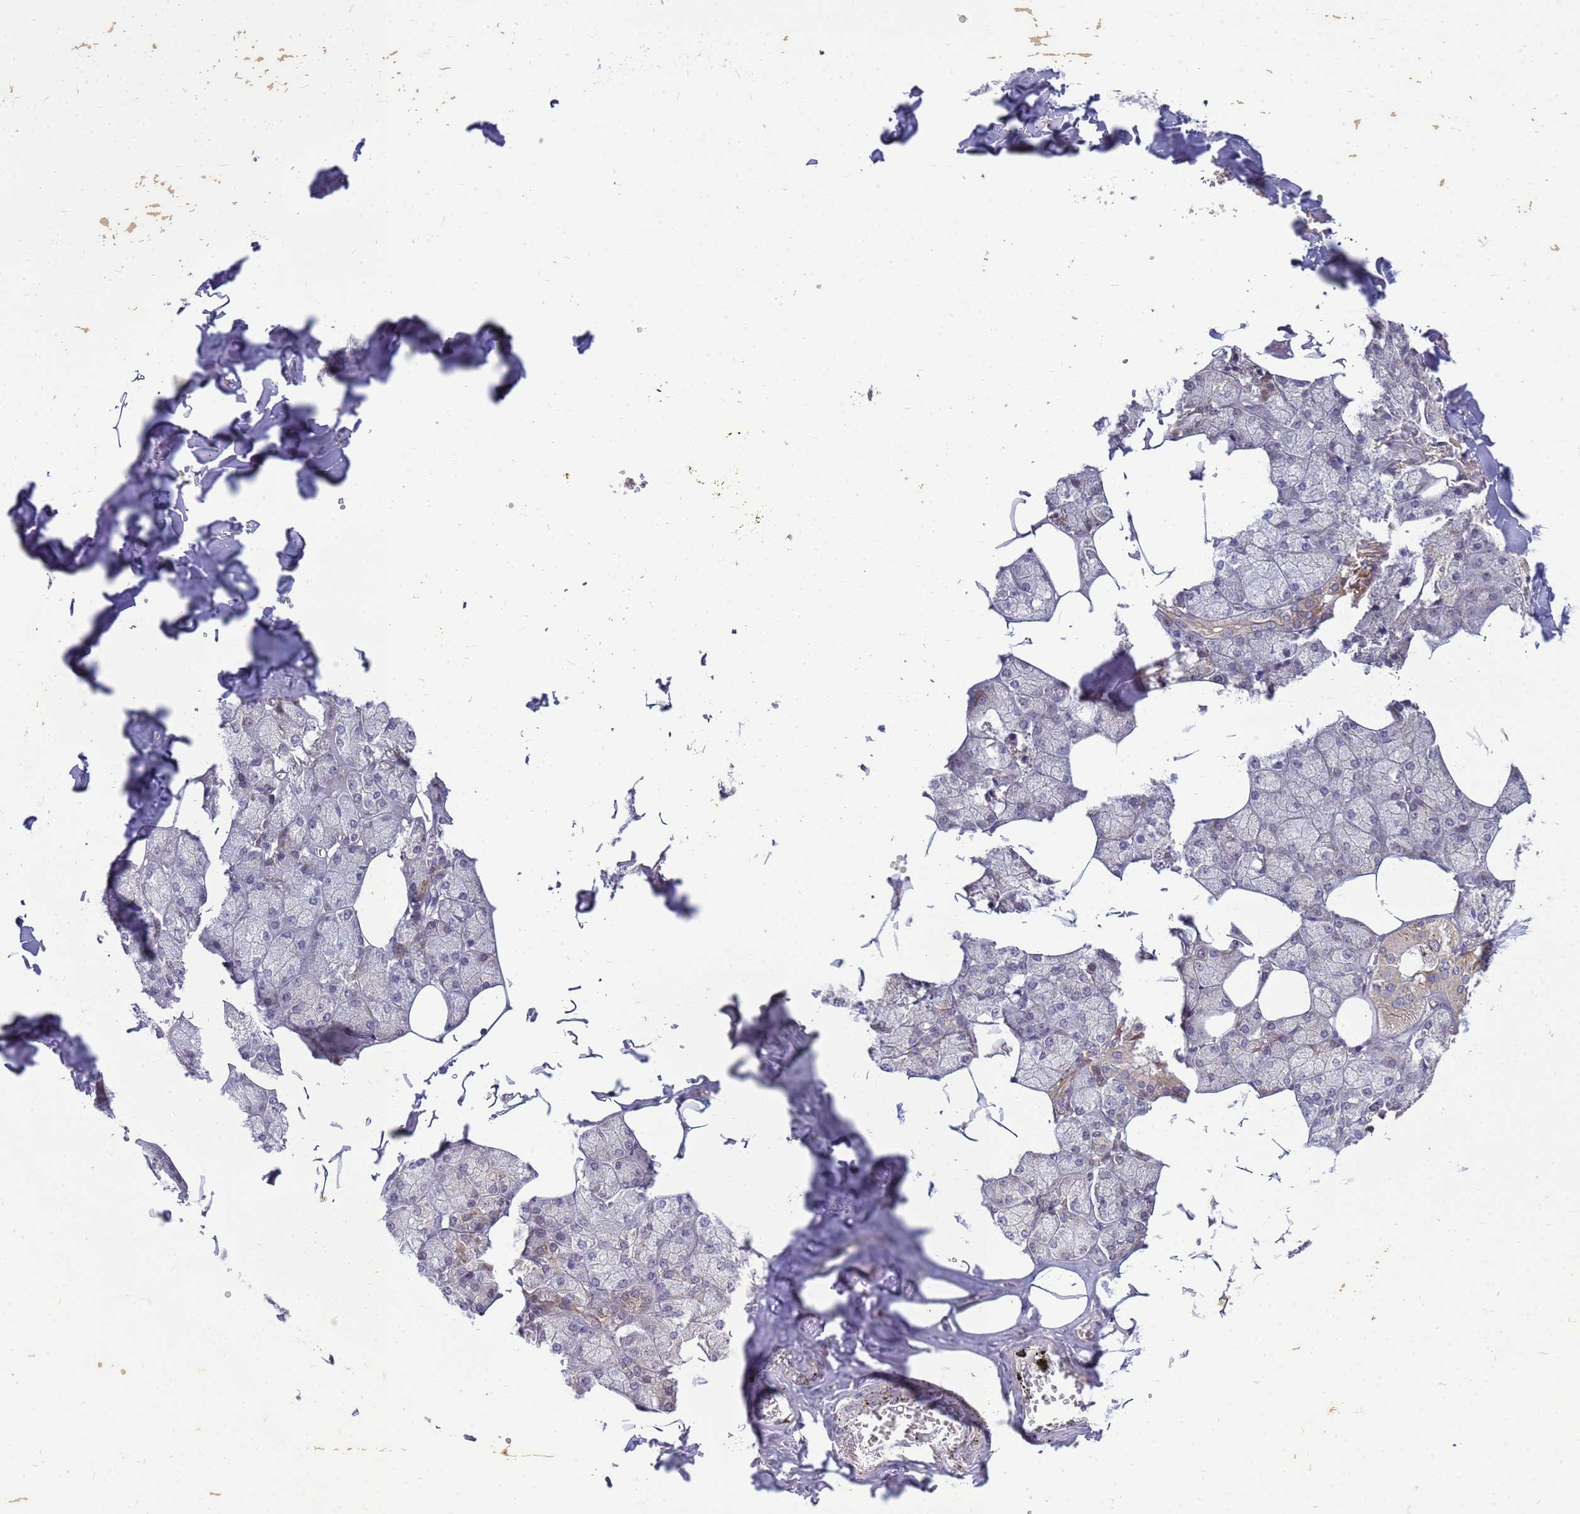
{"staining": {"intensity": "moderate", "quantity": "25%-75%", "location": "cytoplasmic/membranous"}, "tissue": "salivary gland", "cell_type": "Glandular cells", "image_type": "normal", "snomed": [{"axis": "morphology", "description": "Normal tissue, NOS"}, {"axis": "topography", "description": "Salivary gland"}], "caption": "Salivary gland stained with DAB (3,3'-diaminobenzidine) IHC displays medium levels of moderate cytoplasmic/membranous staining in about 25%-75% of glandular cells.", "gene": "C12orf43", "patient": {"sex": "male", "age": 62}}